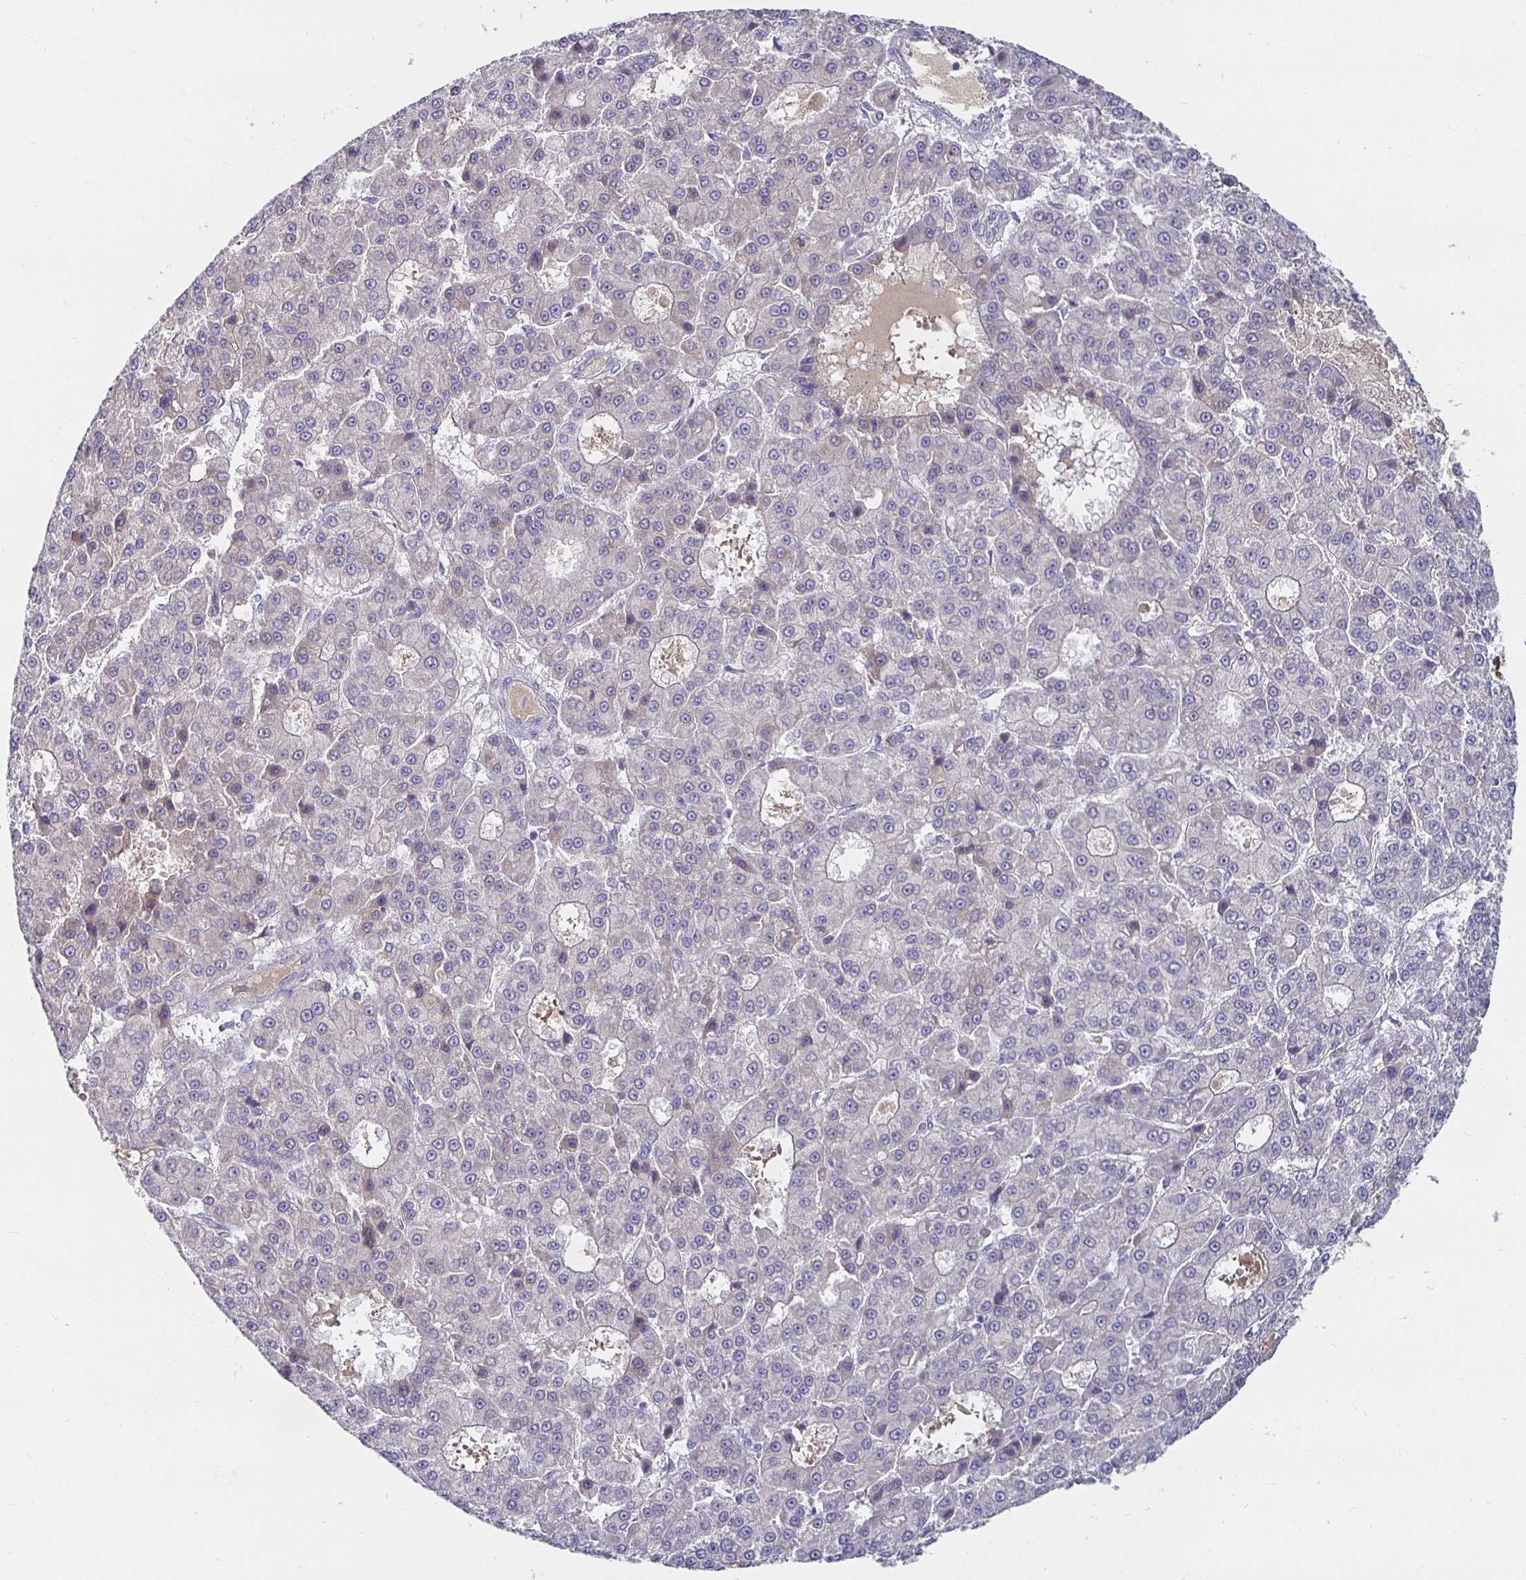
{"staining": {"intensity": "negative", "quantity": "none", "location": "none"}, "tissue": "liver cancer", "cell_type": "Tumor cells", "image_type": "cancer", "snomed": [{"axis": "morphology", "description": "Carcinoma, Hepatocellular, NOS"}, {"axis": "topography", "description": "Liver"}], "caption": "A photomicrograph of liver cancer (hepatocellular carcinoma) stained for a protein displays no brown staining in tumor cells.", "gene": "RNF144B", "patient": {"sex": "male", "age": 70}}